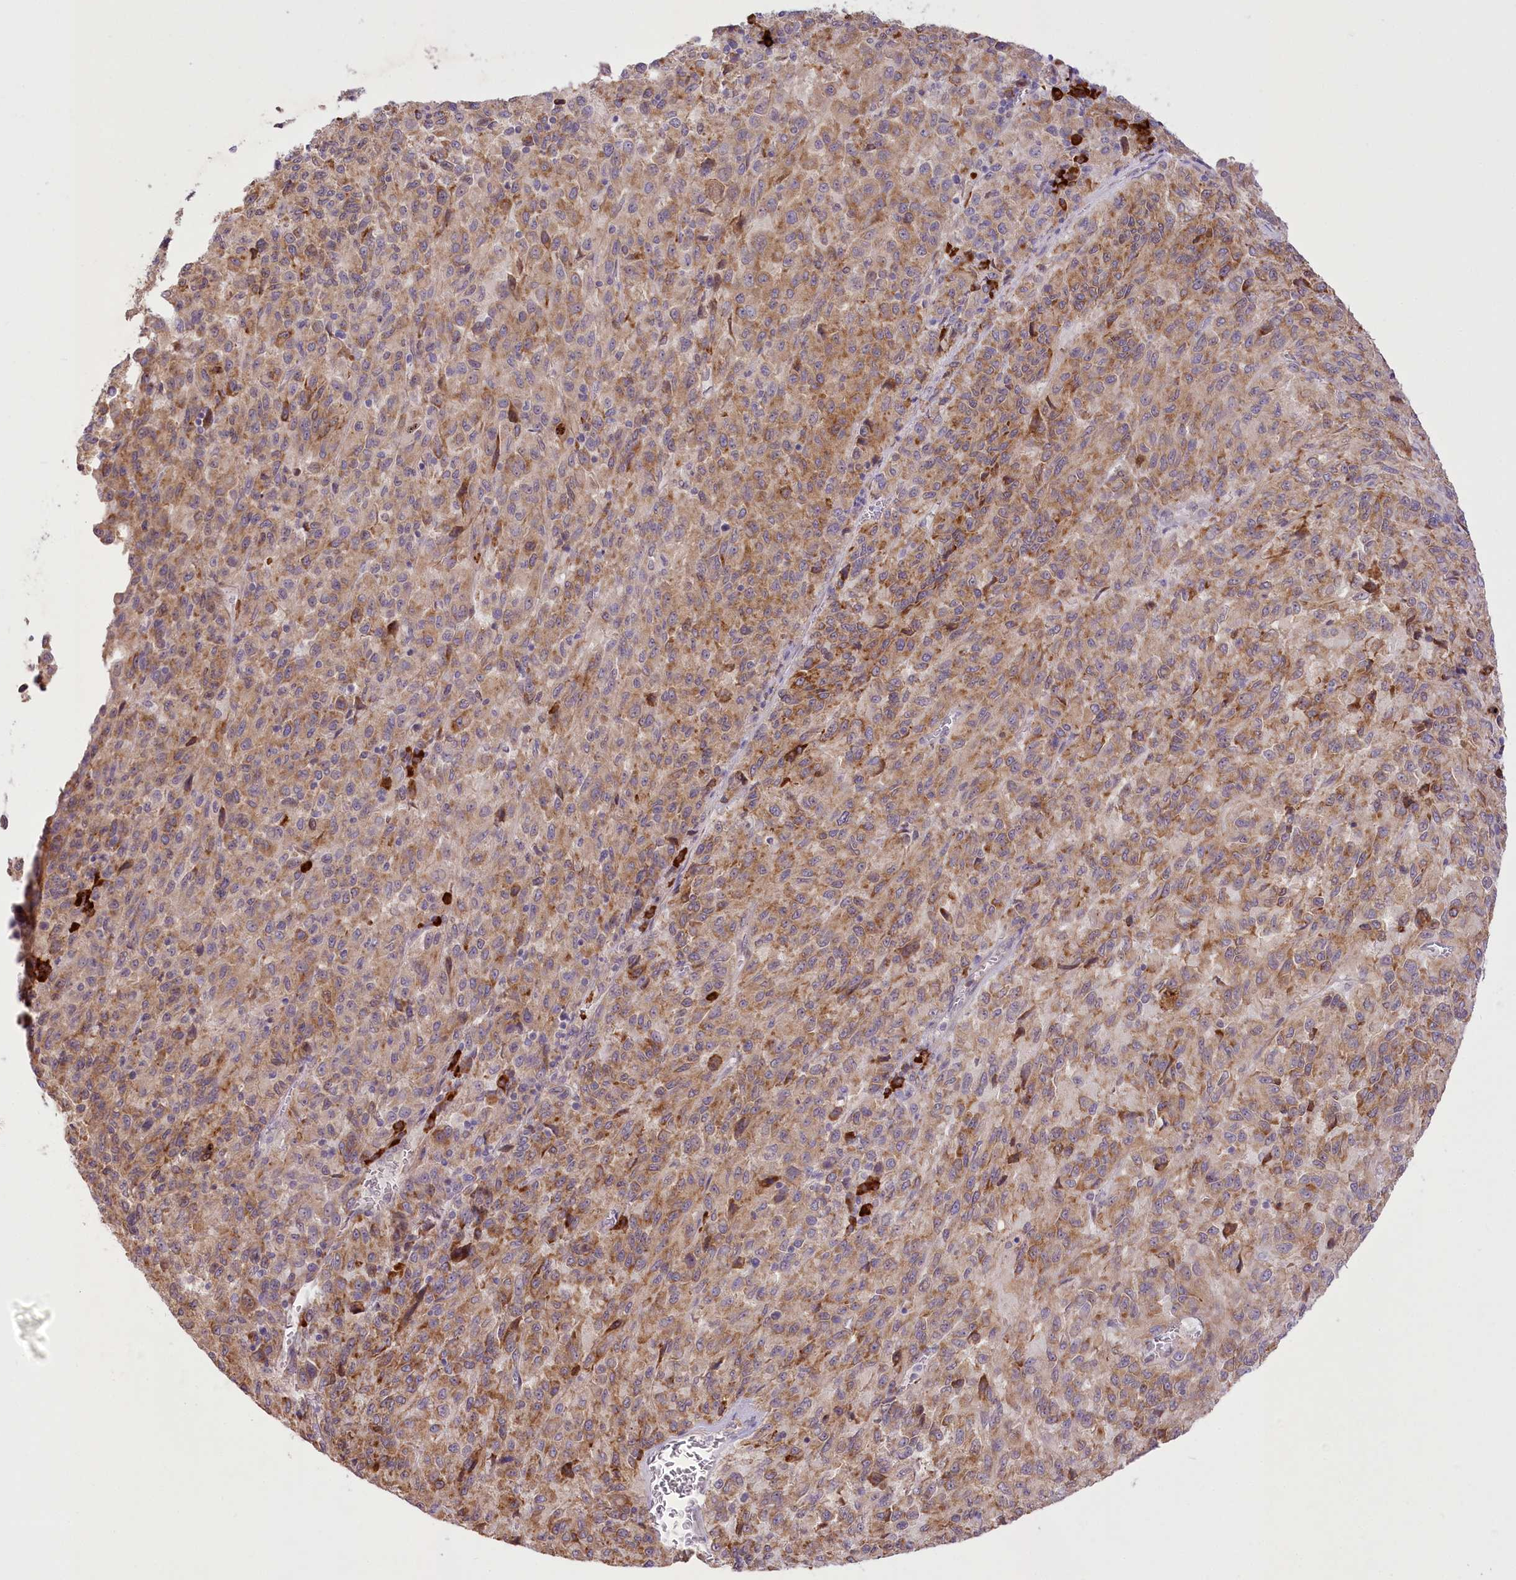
{"staining": {"intensity": "moderate", "quantity": ">75%", "location": "cytoplasmic/membranous"}, "tissue": "melanoma", "cell_type": "Tumor cells", "image_type": "cancer", "snomed": [{"axis": "morphology", "description": "Malignant melanoma, Metastatic site"}, {"axis": "topography", "description": "Lung"}], "caption": "Melanoma tissue exhibits moderate cytoplasmic/membranous staining in approximately >75% of tumor cells", "gene": "NCKAP5", "patient": {"sex": "male", "age": 64}}